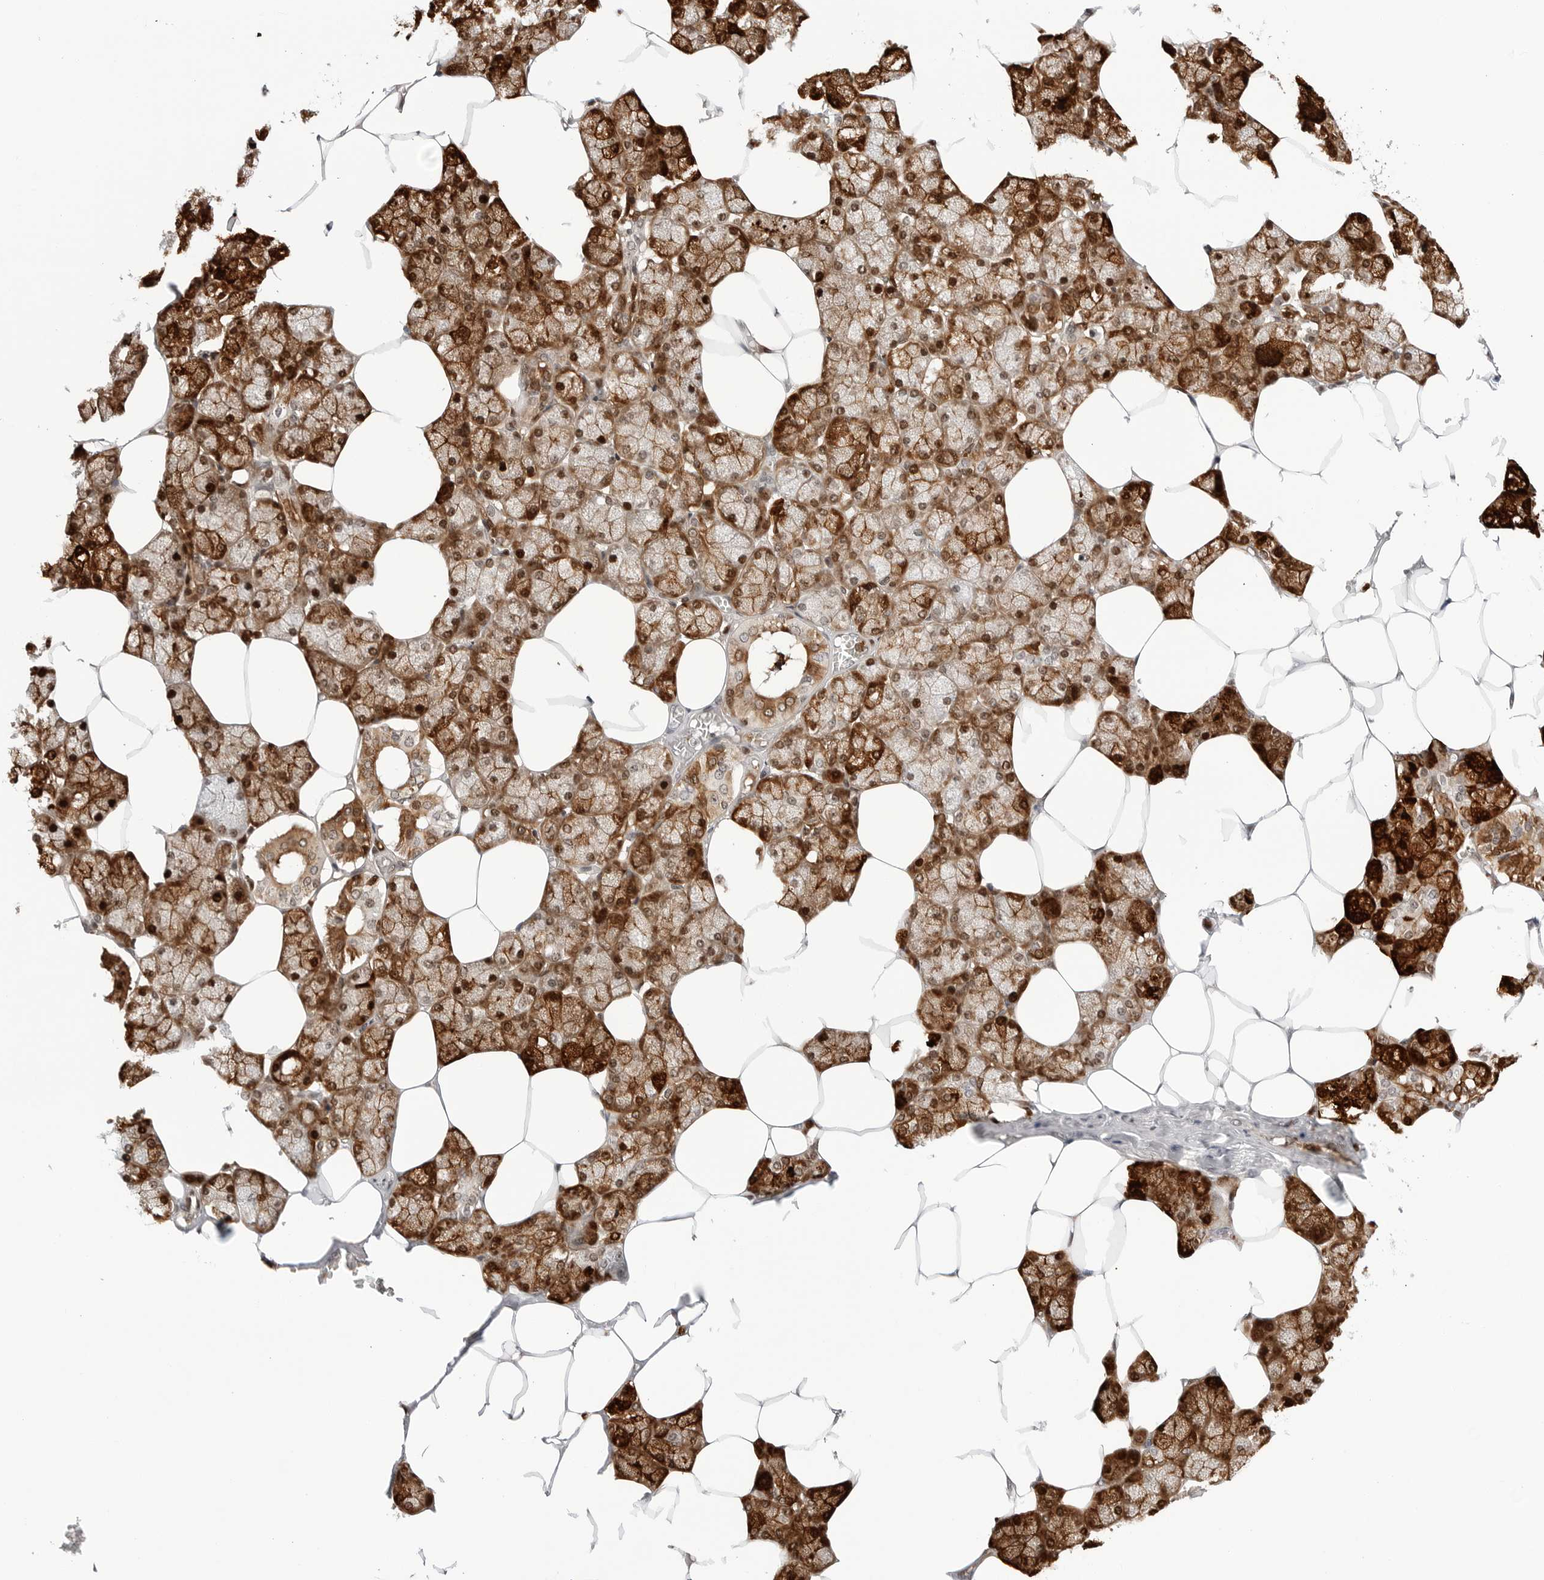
{"staining": {"intensity": "strong", "quantity": ">75%", "location": "cytoplasmic/membranous,nuclear"}, "tissue": "salivary gland", "cell_type": "Glandular cells", "image_type": "normal", "snomed": [{"axis": "morphology", "description": "Normal tissue, NOS"}, {"axis": "topography", "description": "Salivary gland"}], "caption": "This photomicrograph reveals immunohistochemistry staining of unremarkable salivary gland, with high strong cytoplasmic/membranous,nuclear positivity in approximately >75% of glandular cells.", "gene": "C1orf162", "patient": {"sex": "male", "age": 62}}